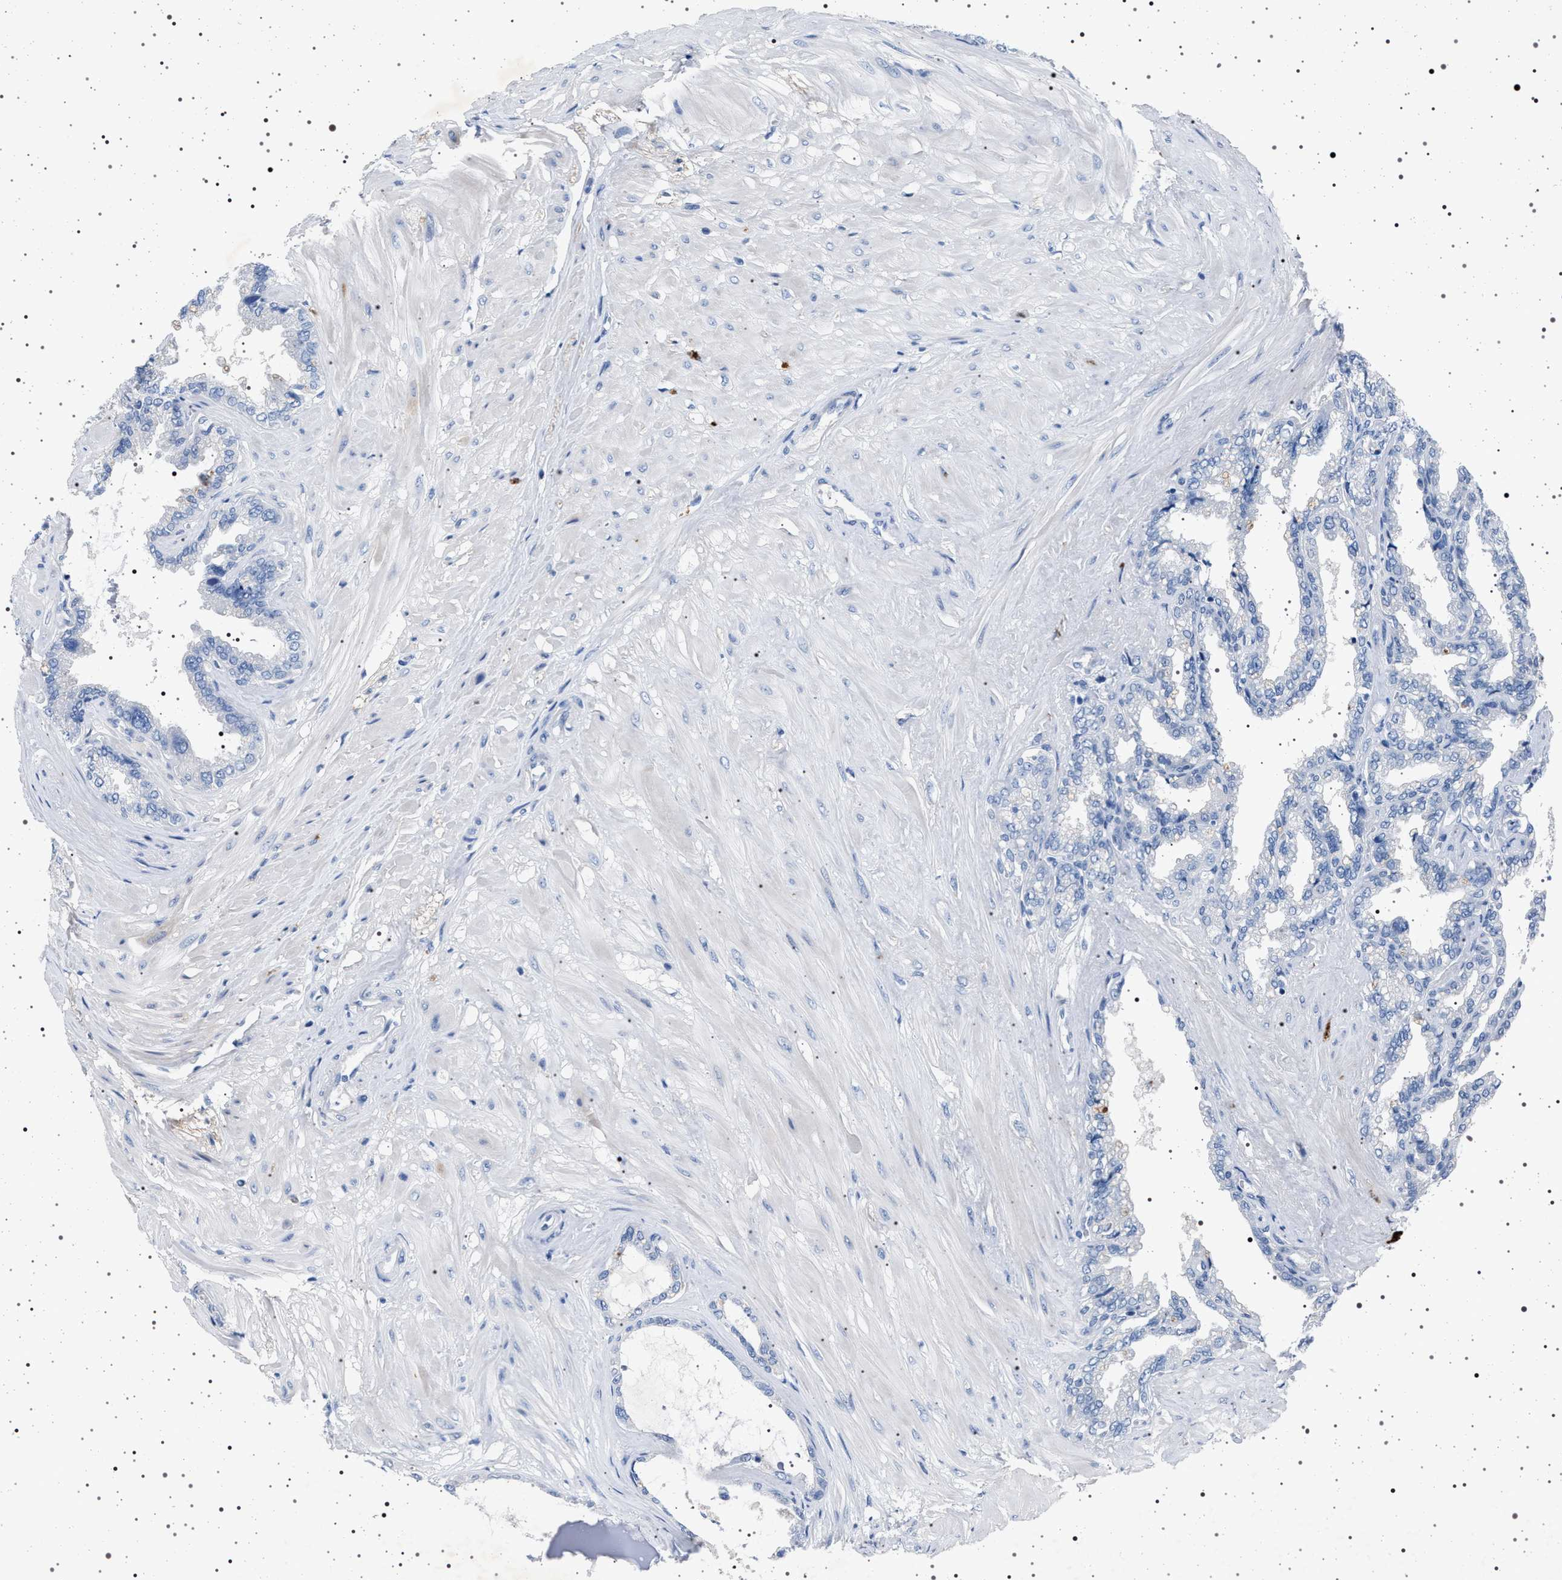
{"staining": {"intensity": "negative", "quantity": "none", "location": "none"}, "tissue": "seminal vesicle", "cell_type": "Glandular cells", "image_type": "normal", "snomed": [{"axis": "morphology", "description": "Normal tissue, NOS"}, {"axis": "topography", "description": "Seminal veicle"}], "caption": "Human seminal vesicle stained for a protein using IHC displays no staining in glandular cells.", "gene": "NAT9", "patient": {"sex": "male", "age": 46}}